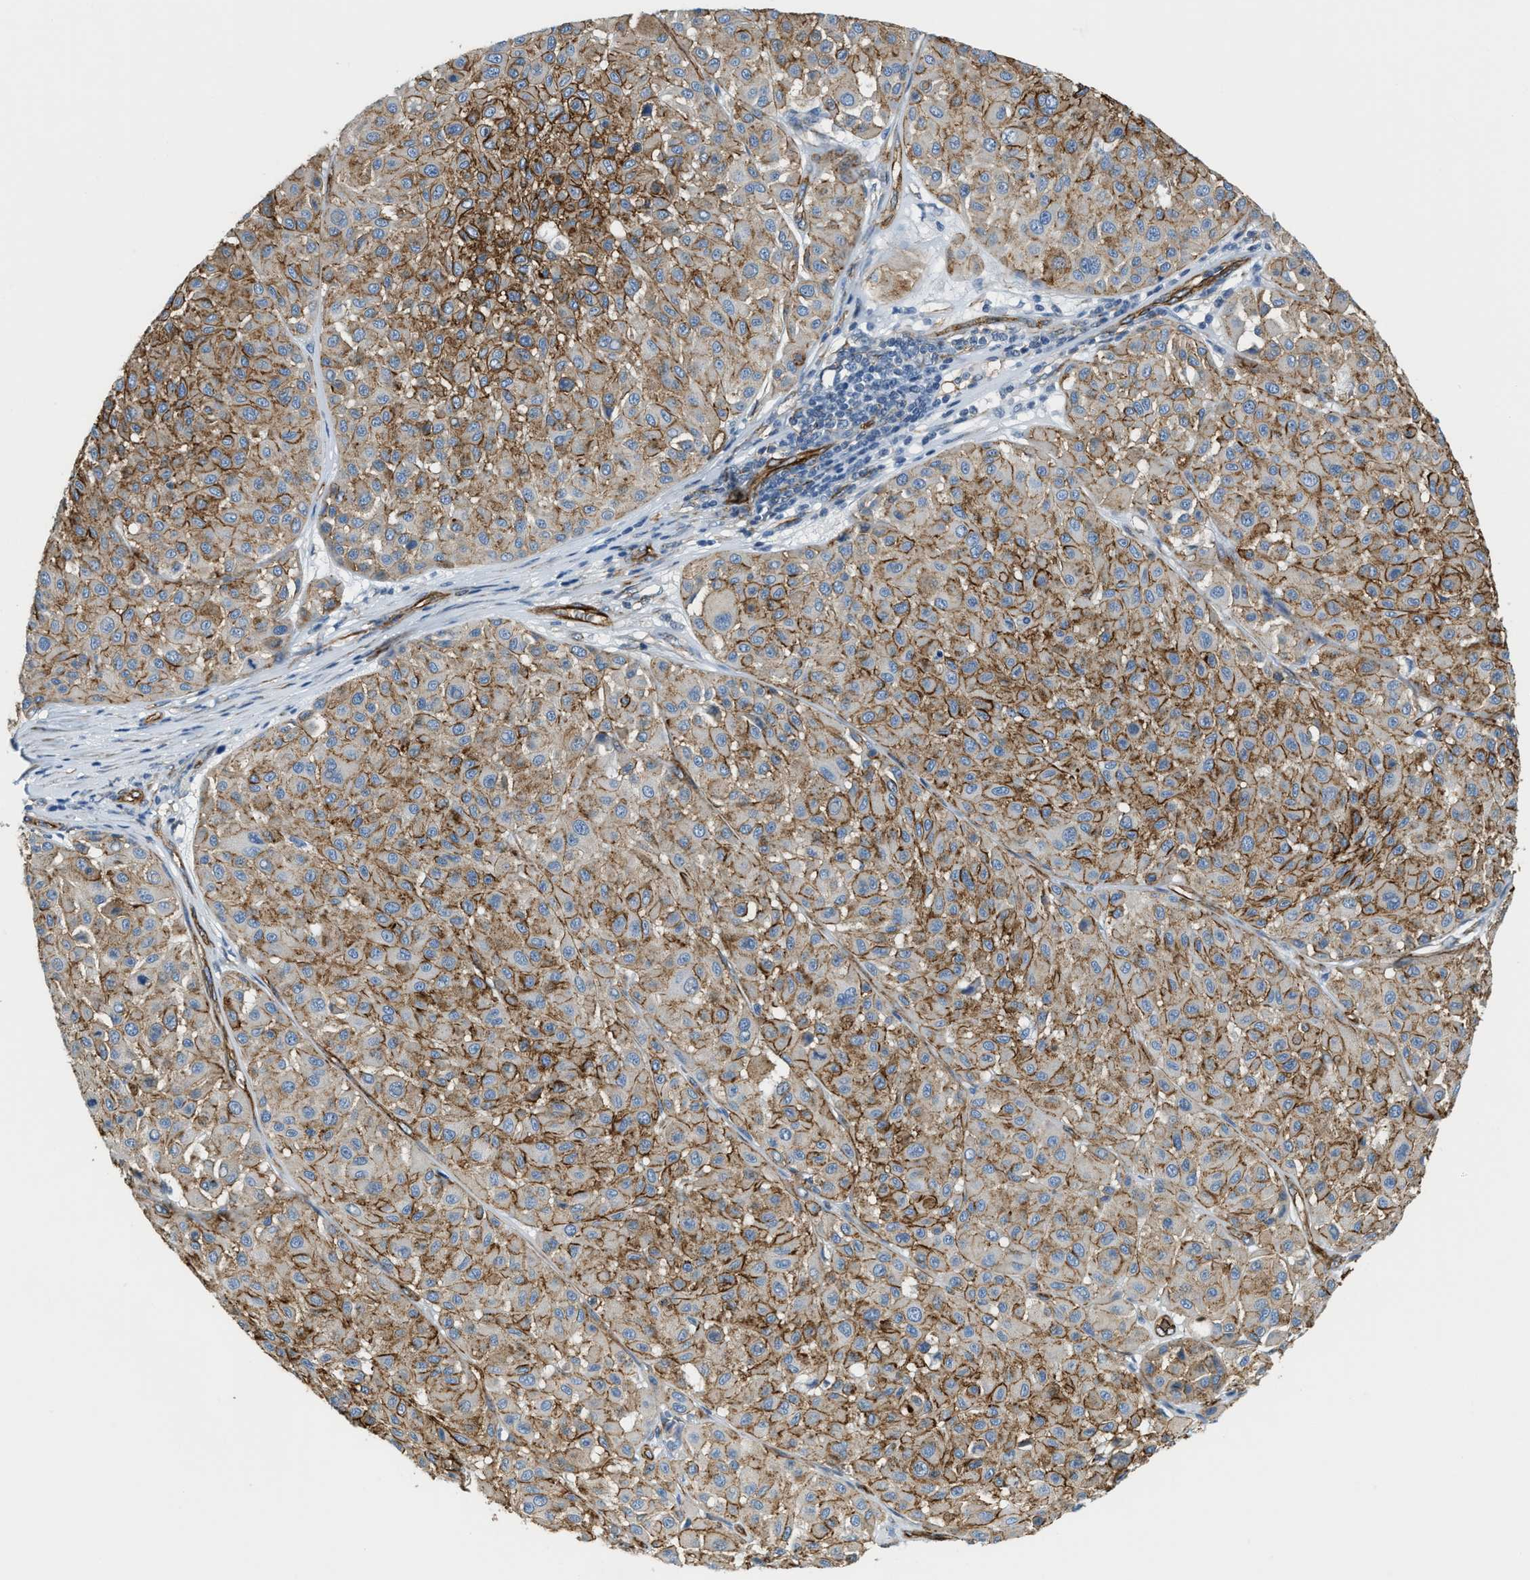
{"staining": {"intensity": "moderate", "quantity": ">75%", "location": "cytoplasmic/membranous"}, "tissue": "melanoma", "cell_type": "Tumor cells", "image_type": "cancer", "snomed": [{"axis": "morphology", "description": "Malignant melanoma, Metastatic site"}, {"axis": "topography", "description": "Soft tissue"}], "caption": "Immunohistochemistry (IHC) photomicrograph of neoplastic tissue: human malignant melanoma (metastatic site) stained using immunohistochemistry (IHC) exhibits medium levels of moderate protein expression localized specifically in the cytoplasmic/membranous of tumor cells, appearing as a cytoplasmic/membranous brown color.", "gene": "TMEM43", "patient": {"sex": "male", "age": 41}}